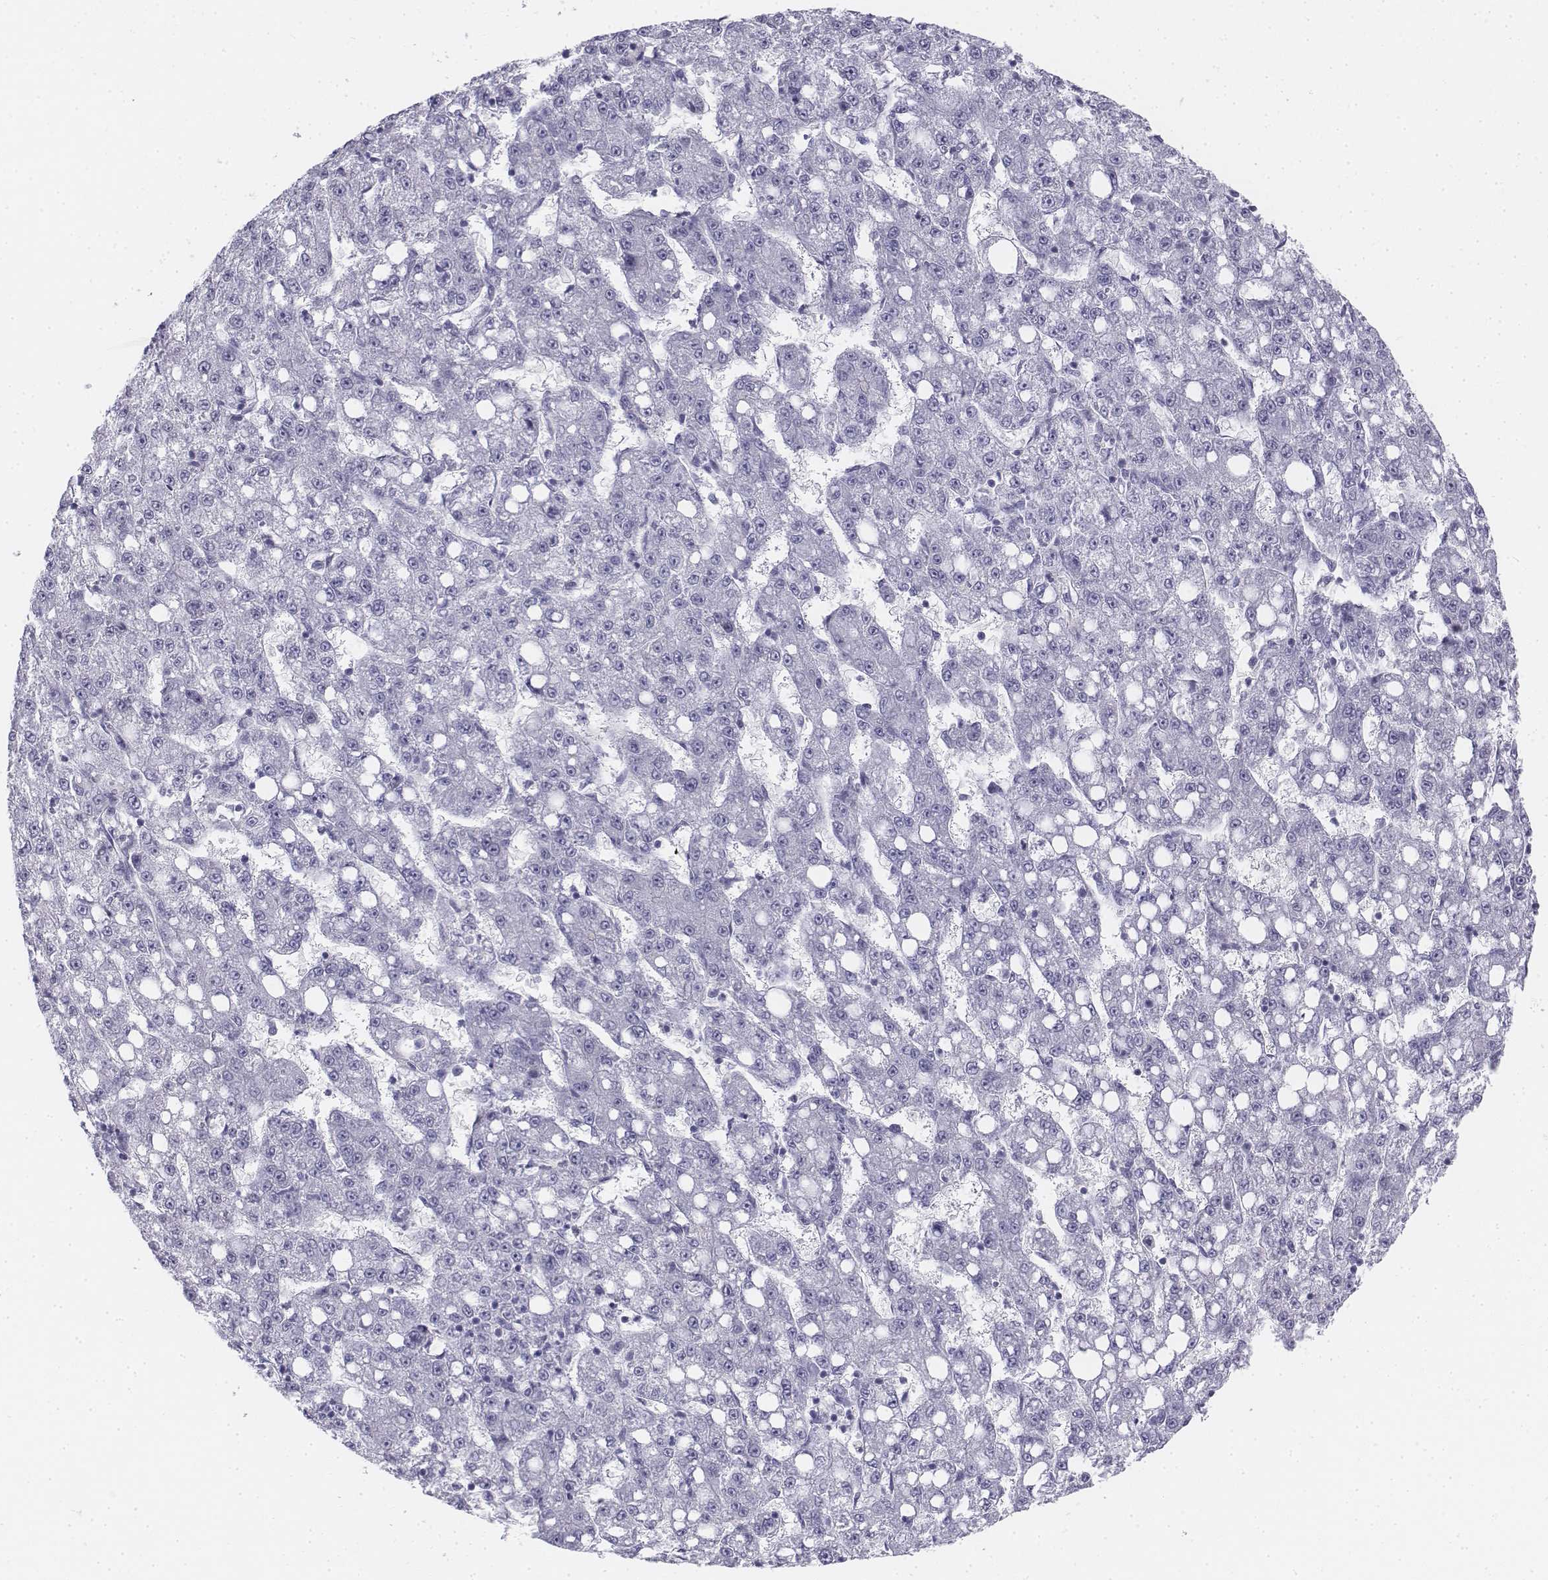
{"staining": {"intensity": "negative", "quantity": "none", "location": "none"}, "tissue": "liver cancer", "cell_type": "Tumor cells", "image_type": "cancer", "snomed": [{"axis": "morphology", "description": "Carcinoma, Hepatocellular, NOS"}, {"axis": "topography", "description": "Liver"}], "caption": "High power microscopy histopathology image of an immunohistochemistry photomicrograph of hepatocellular carcinoma (liver), revealing no significant positivity in tumor cells.", "gene": "TH", "patient": {"sex": "female", "age": 65}}